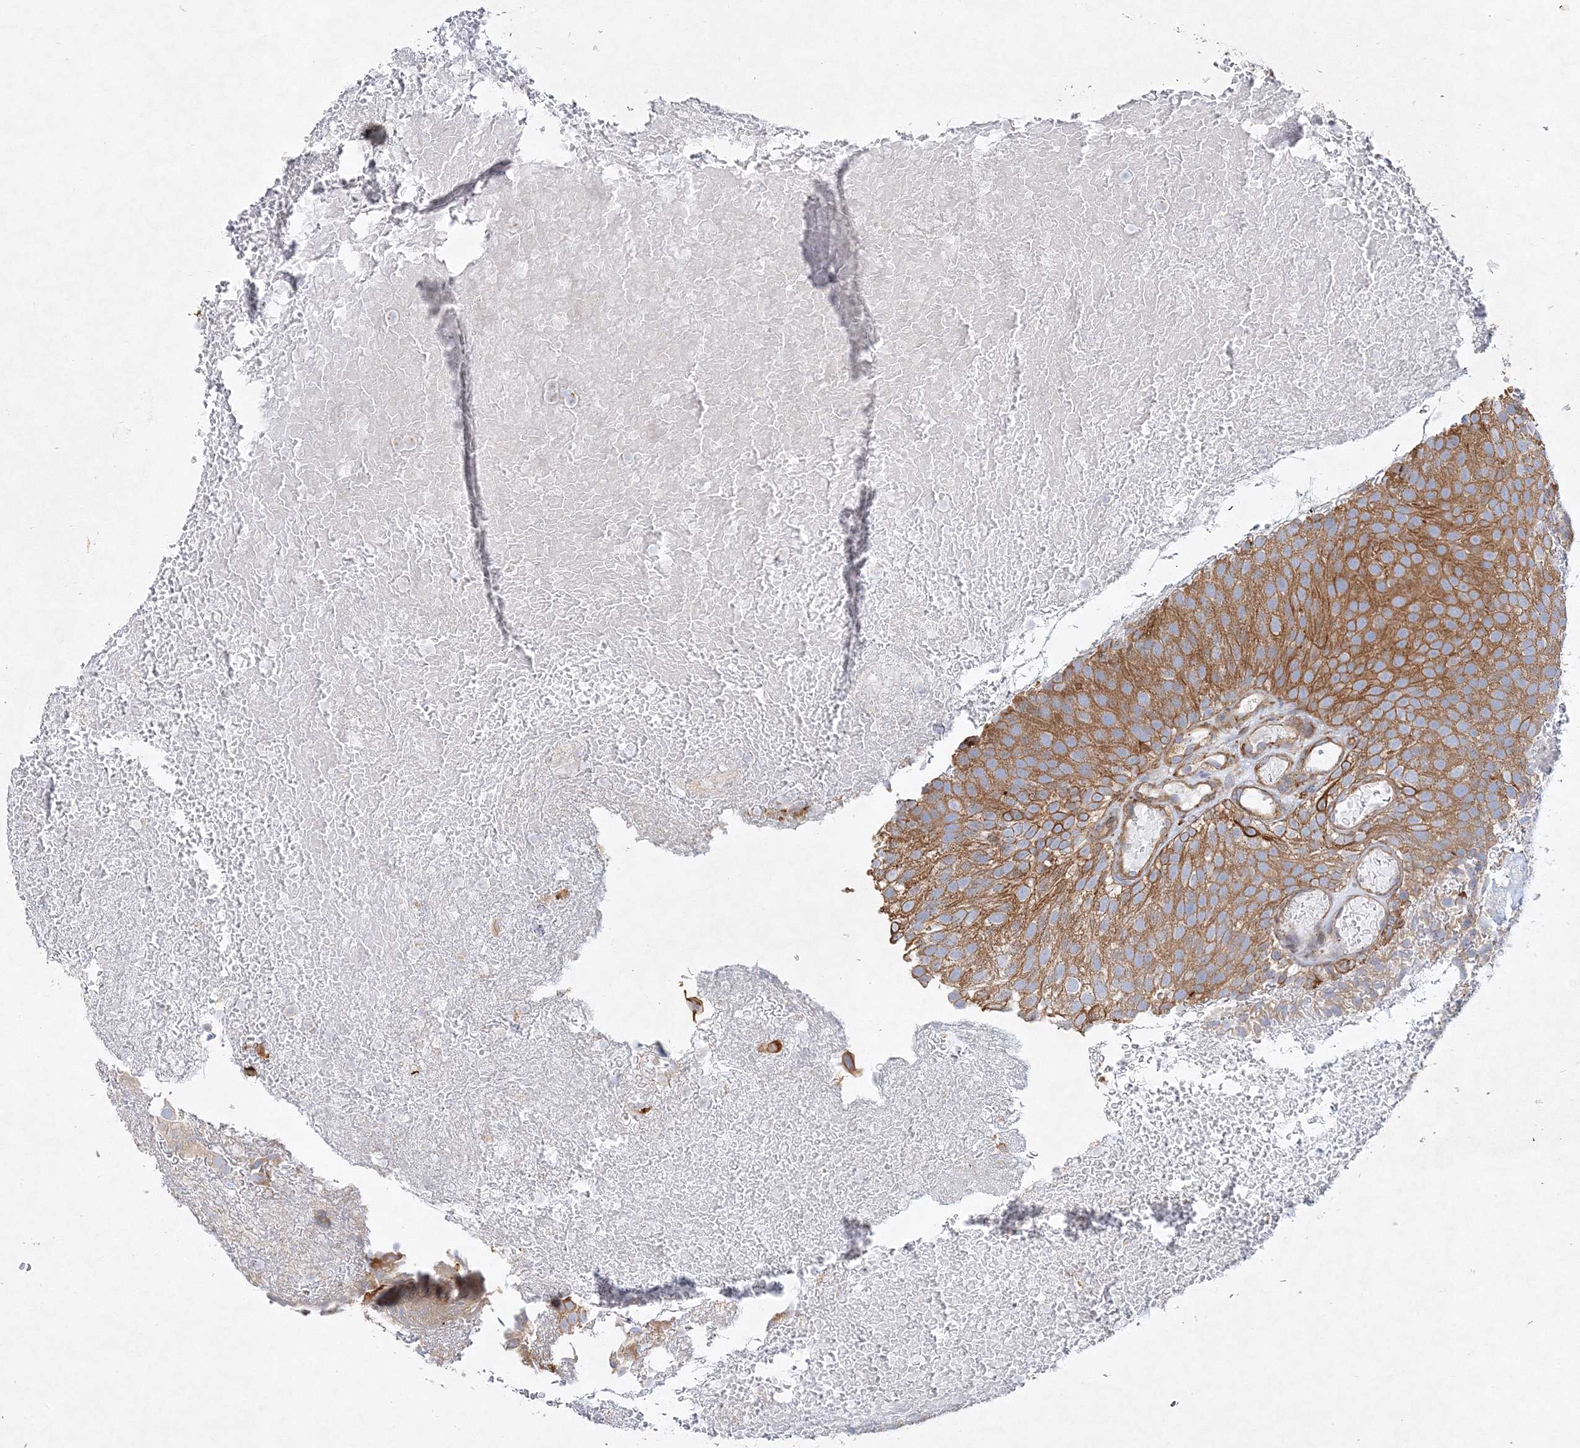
{"staining": {"intensity": "moderate", "quantity": ">75%", "location": "cytoplasmic/membranous"}, "tissue": "urothelial cancer", "cell_type": "Tumor cells", "image_type": "cancer", "snomed": [{"axis": "morphology", "description": "Urothelial carcinoma, Low grade"}, {"axis": "topography", "description": "Urinary bladder"}], "caption": "Immunohistochemistry (IHC) staining of urothelial cancer, which displays medium levels of moderate cytoplasmic/membranous positivity in about >75% of tumor cells indicating moderate cytoplasmic/membranous protein expression. The staining was performed using DAB (brown) for protein detection and nuclei were counterstained in hematoxylin (blue).", "gene": "ZFYVE16", "patient": {"sex": "male", "age": 78}}